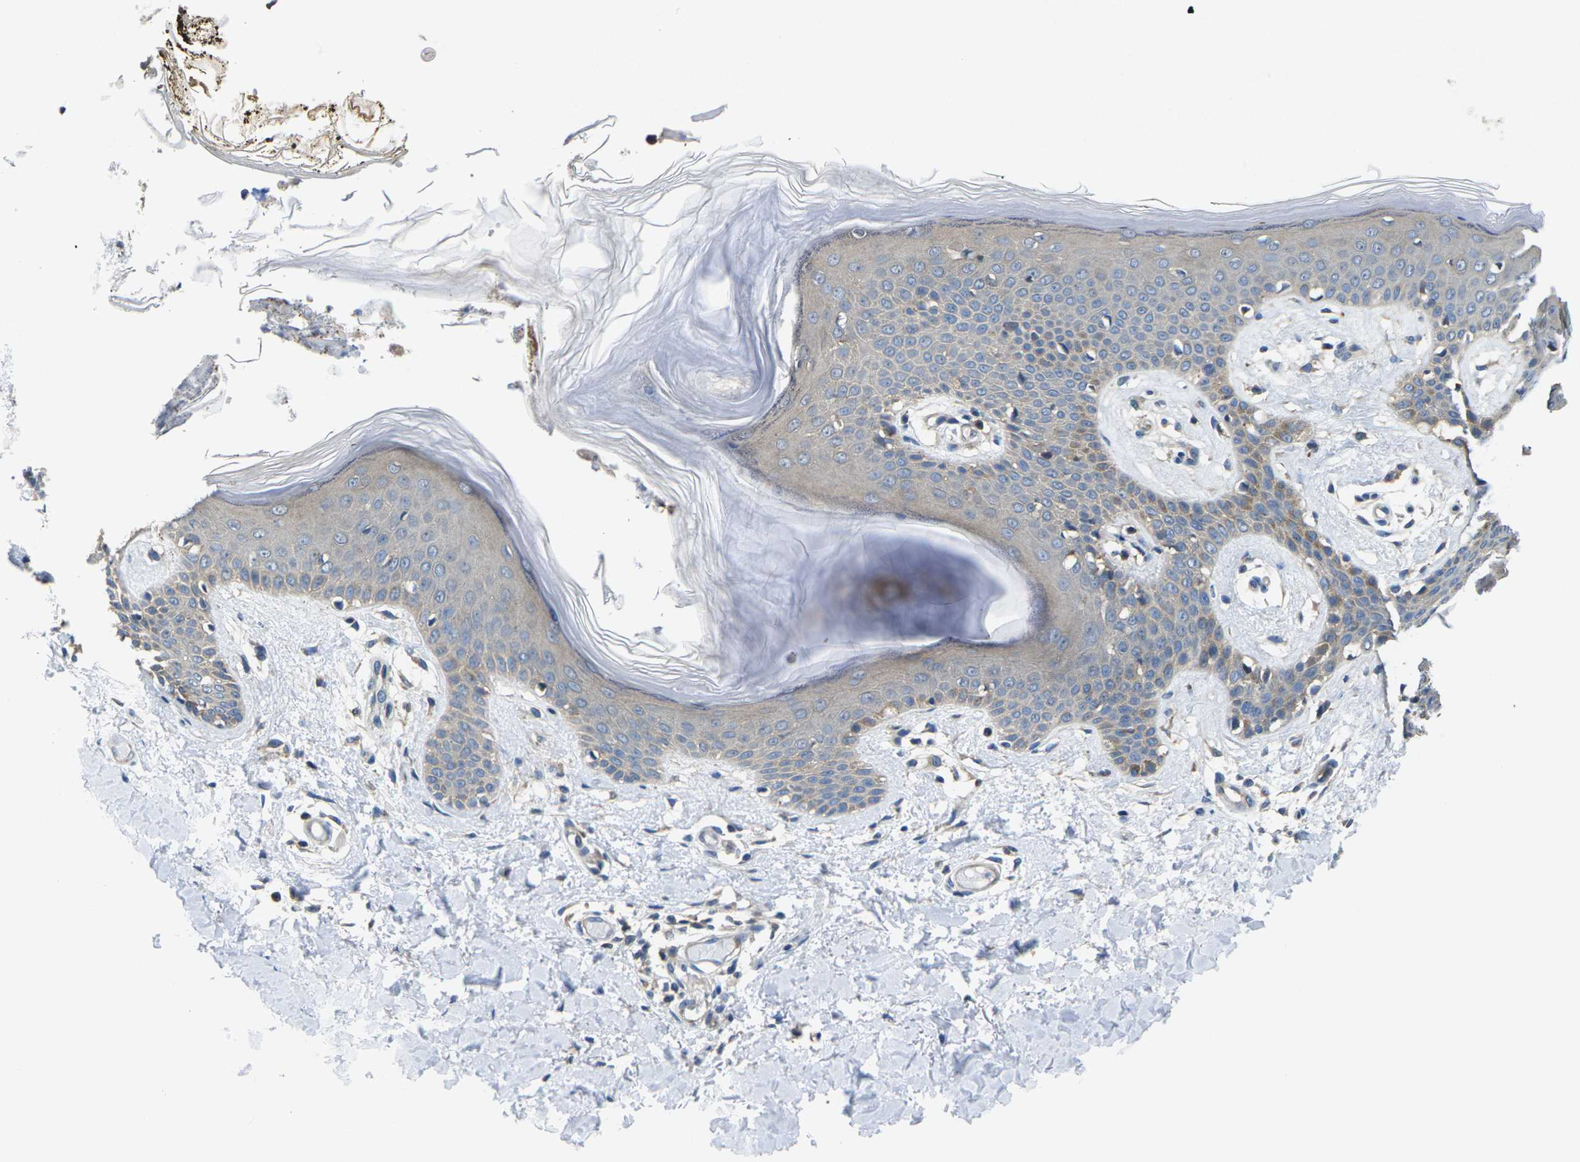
{"staining": {"intensity": "weak", "quantity": "25%-75%", "location": "cytoplasmic/membranous"}, "tissue": "skin", "cell_type": "Fibroblasts", "image_type": "normal", "snomed": [{"axis": "morphology", "description": "Normal tissue, NOS"}, {"axis": "topography", "description": "Skin"}], "caption": "Immunohistochemistry (IHC) photomicrograph of benign skin: skin stained using IHC reveals low levels of weak protein expression localized specifically in the cytoplasmic/membranous of fibroblasts, appearing as a cytoplasmic/membranous brown color.", "gene": "TMCC2", "patient": {"sex": "male", "age": 53}}